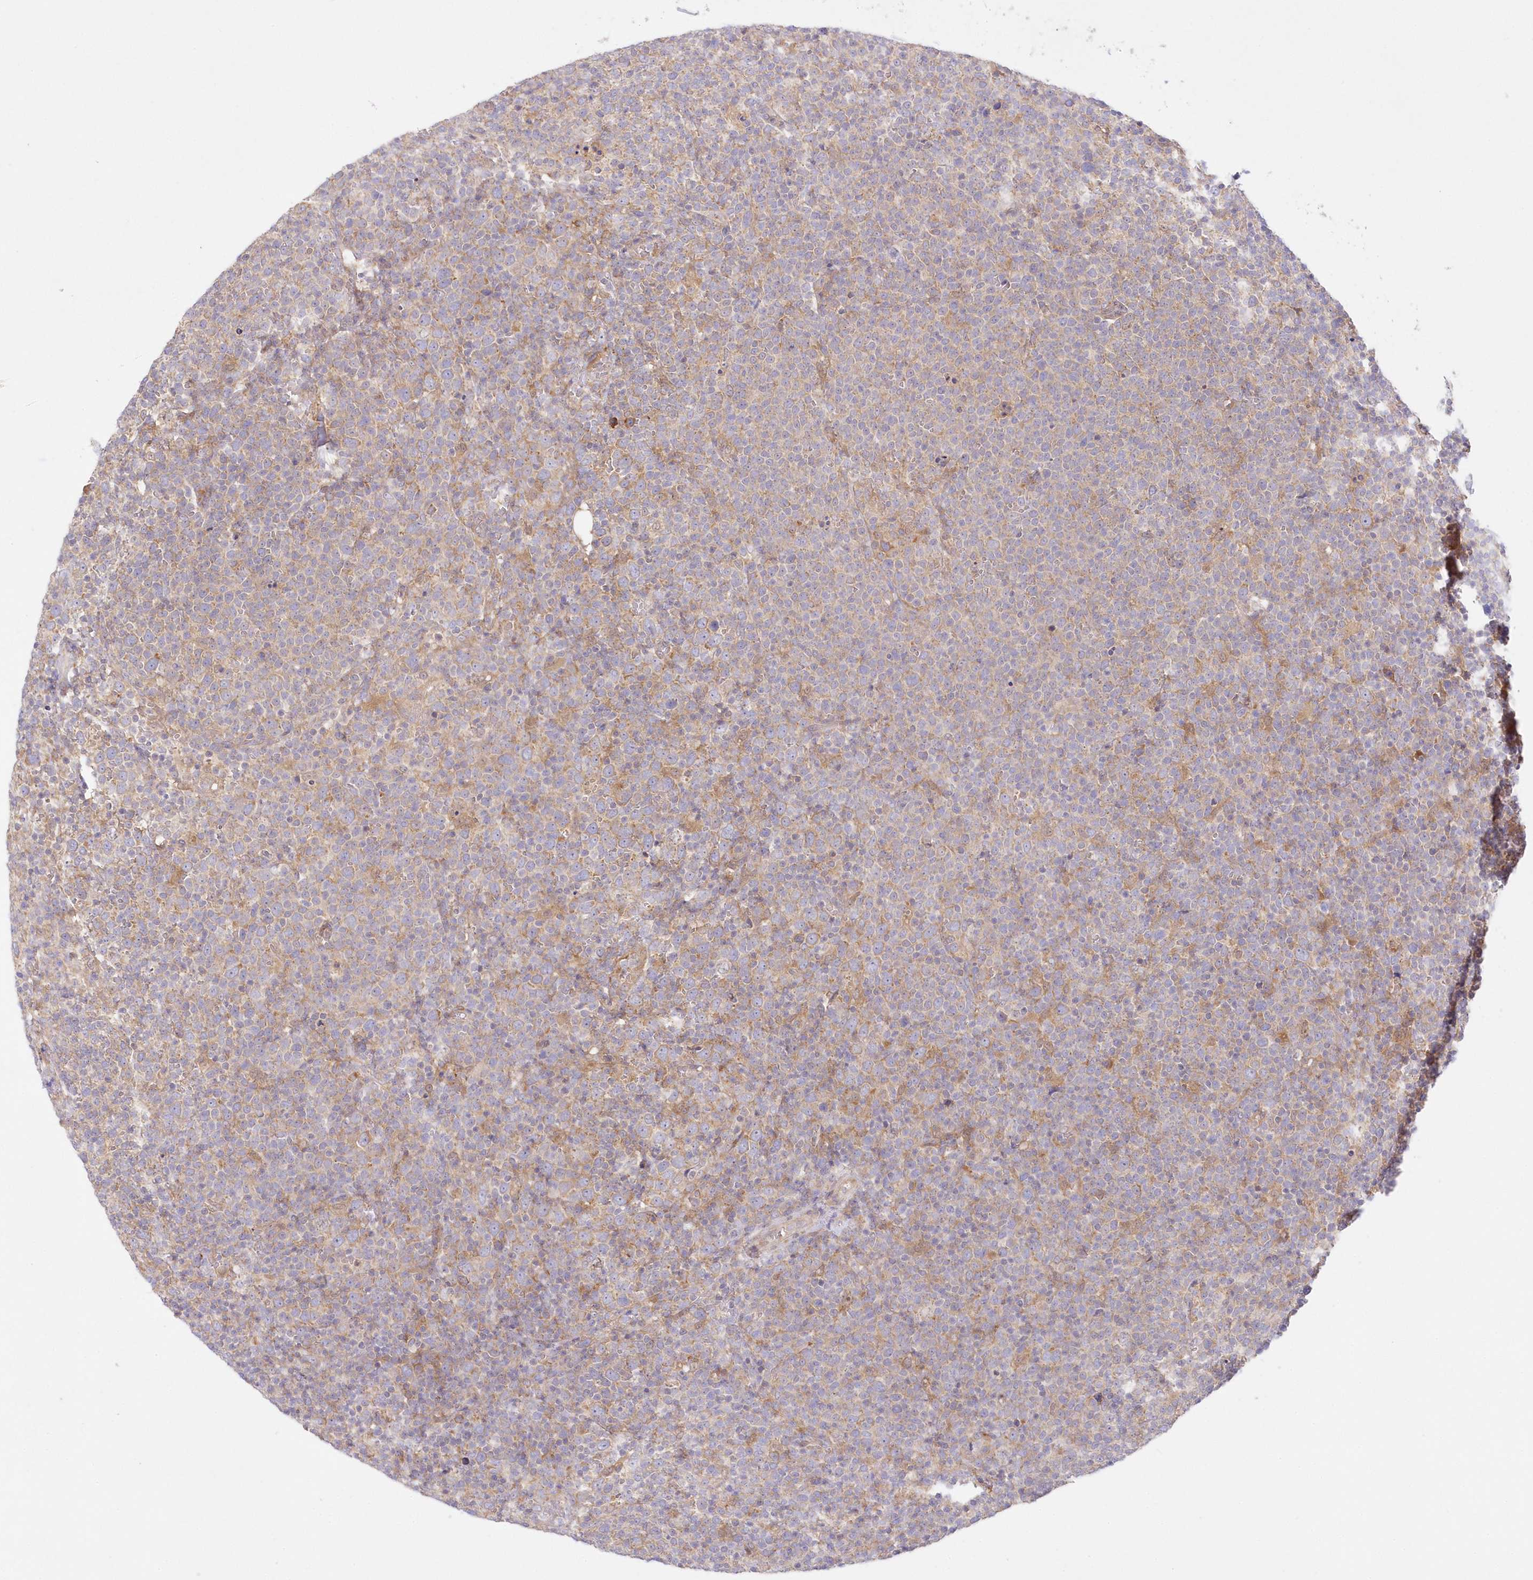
{"staining": {"intensity": "moderate", "quantity": "25%-75%", "location": "cytoplasmic/membranous"}, "tissue": "lymphoma", "cell_type": "Tumor cells", "image_type": "cancer", "snomed": [{"axis": "morphology", "description": "Malignant lymphoma, non-Hodgkin's type, High grade"}, {"axis": "topography", "description": "Lymph node"}], "caption": "Immunohistochemical staining of malignant lymphoma, non-Hodgkin's type (high-grade) demonstrates moderate cytoplasmic/membranous protein positivity in approximately 25%-75% of tumor cells.", "gene": "RNPEP", "patient": {"sex": "male", "age": 61}}